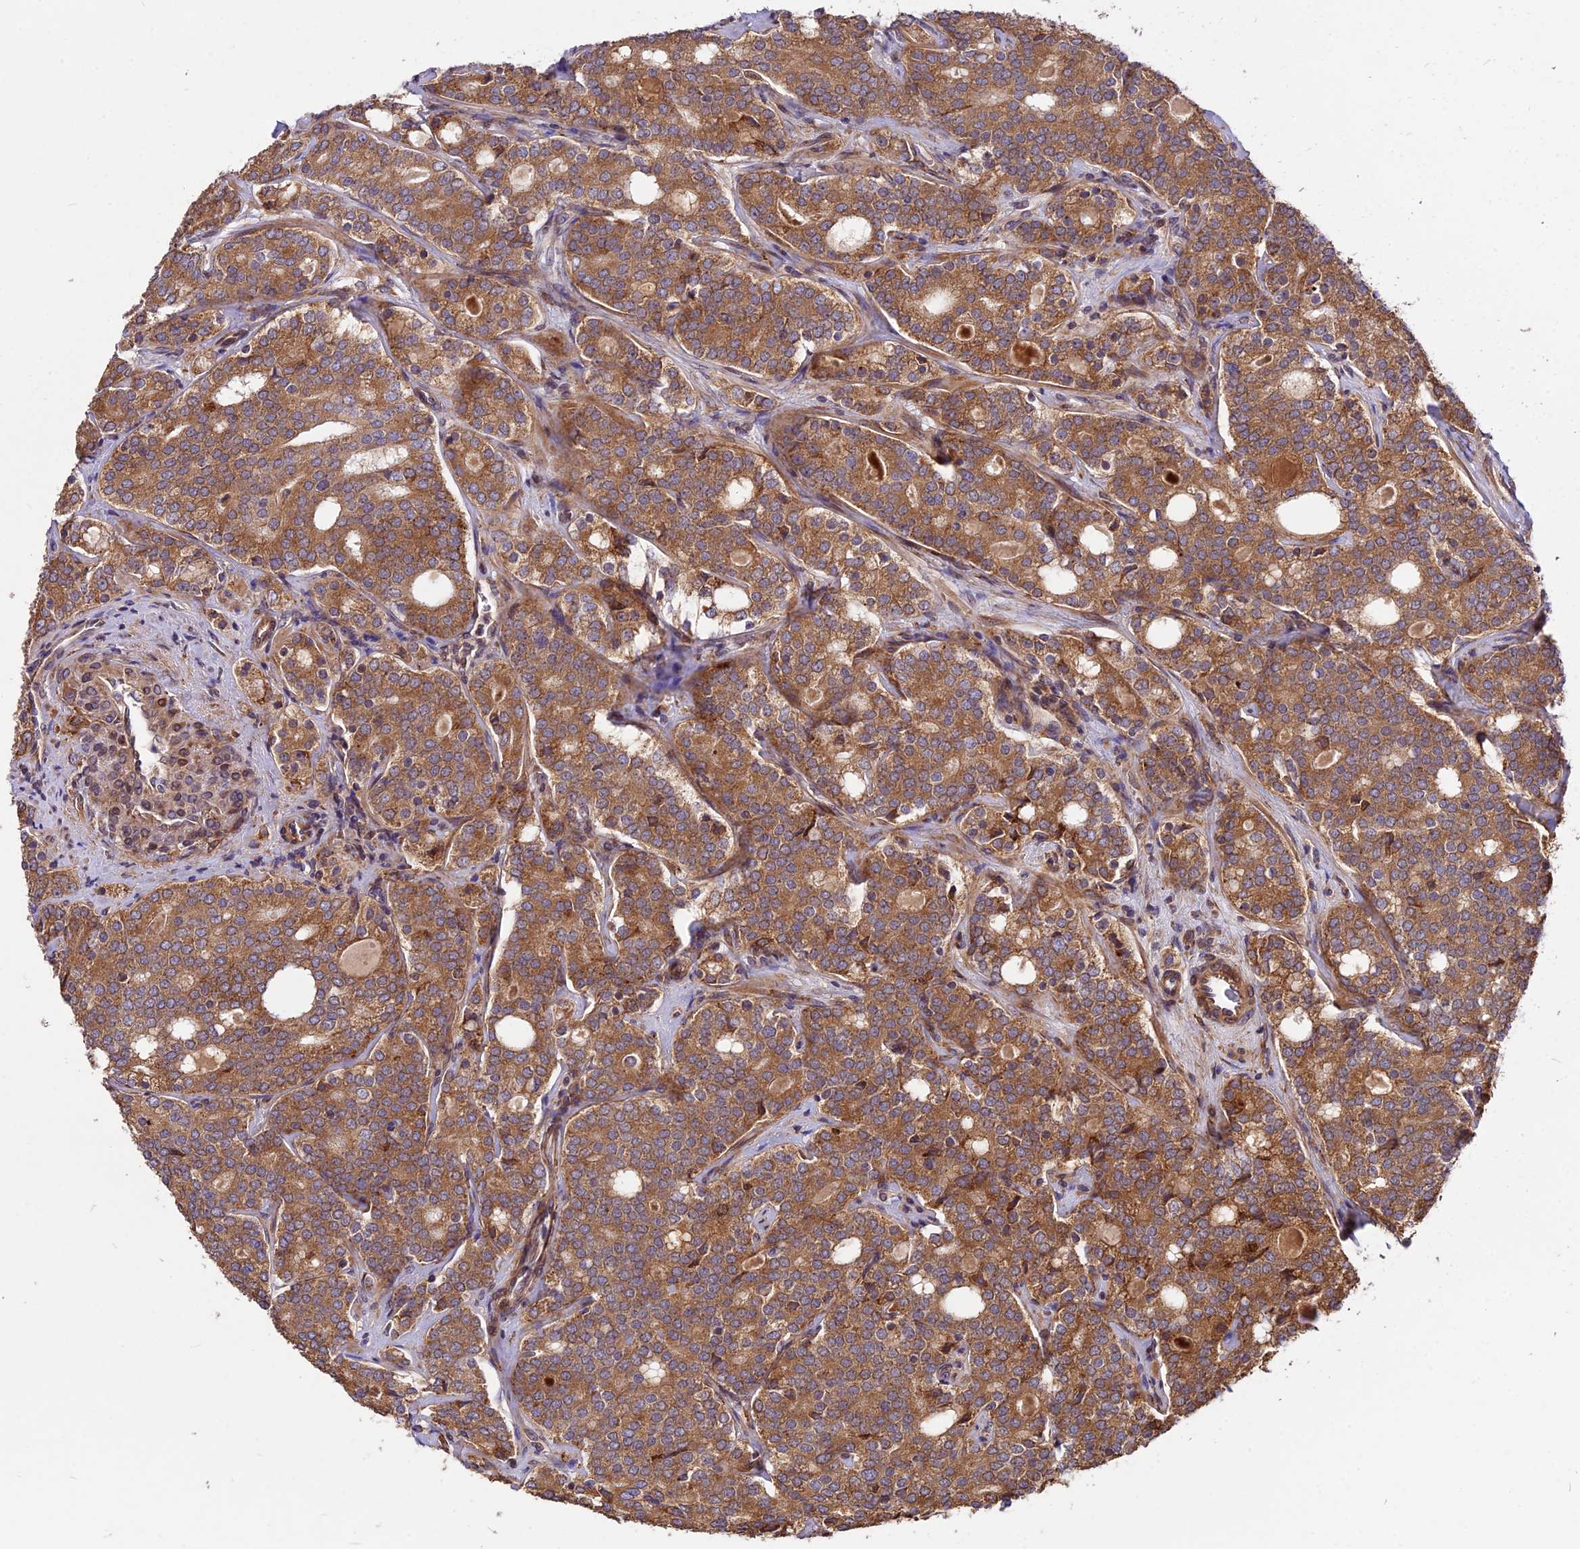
{"staining": {"intensity": "strong", "quantity": ">75%", "location": "cytoplasmic/membranous"}, "tissue": "prostate cancer", "cell_type": "Tumor cells", "image_type": "cancer", "snomed": [{"axis": "morphology", "description": "Adenocarcinoma, High grade"}, {"axis": "topography", "description": "Prostate"}], "caption": "Tumor cells reveal strong cytoplasmic/membranous staining in about >75% of cells in prostate adenocarcinoma (high-grade).", "gene": "ROCK1", "patient": {"sex": "male", "age": 64}}